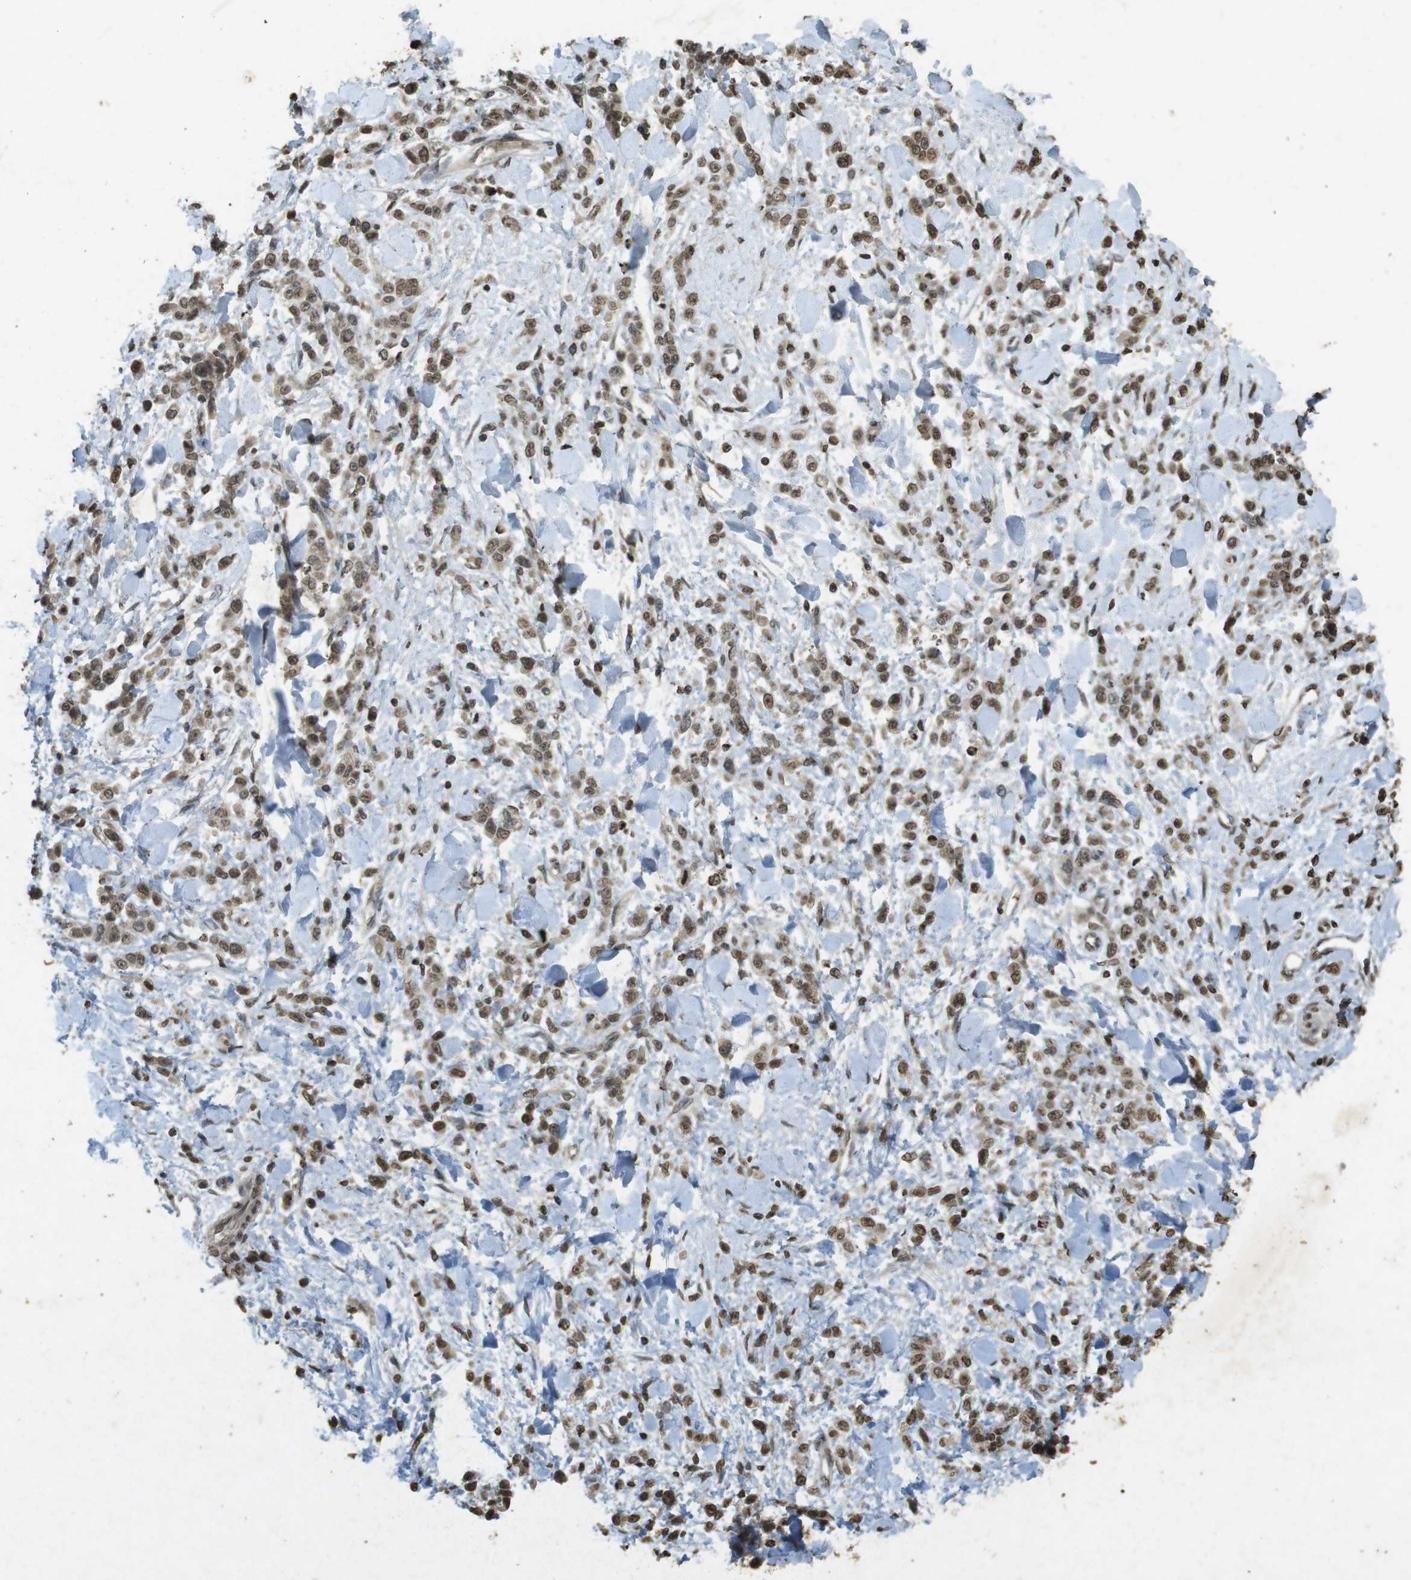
{"staining": {"intensity": "moderate", "quantity": ">75%", "location": "nuclear"}, "tissue": "stomach cancer", "cell_type": "Tumor cells", "image_type": "cancer", "snomed": [{"axis": "morphology", "description": "Normal tissue, NOS"}, {"axis": "morphology", "description": "Adenocarcinoma, NOS"}, {"axis": "topography", "description": "Stomach"}], "caption": "Approximately >75% of tumor cells in adenocarcinoma (stomach) demonstrate moderate nuclear protein staining as visualized by brown immunohistochemical staining.", "gene": "ORC4", "patient": {"sex": "male", "age": 82}}